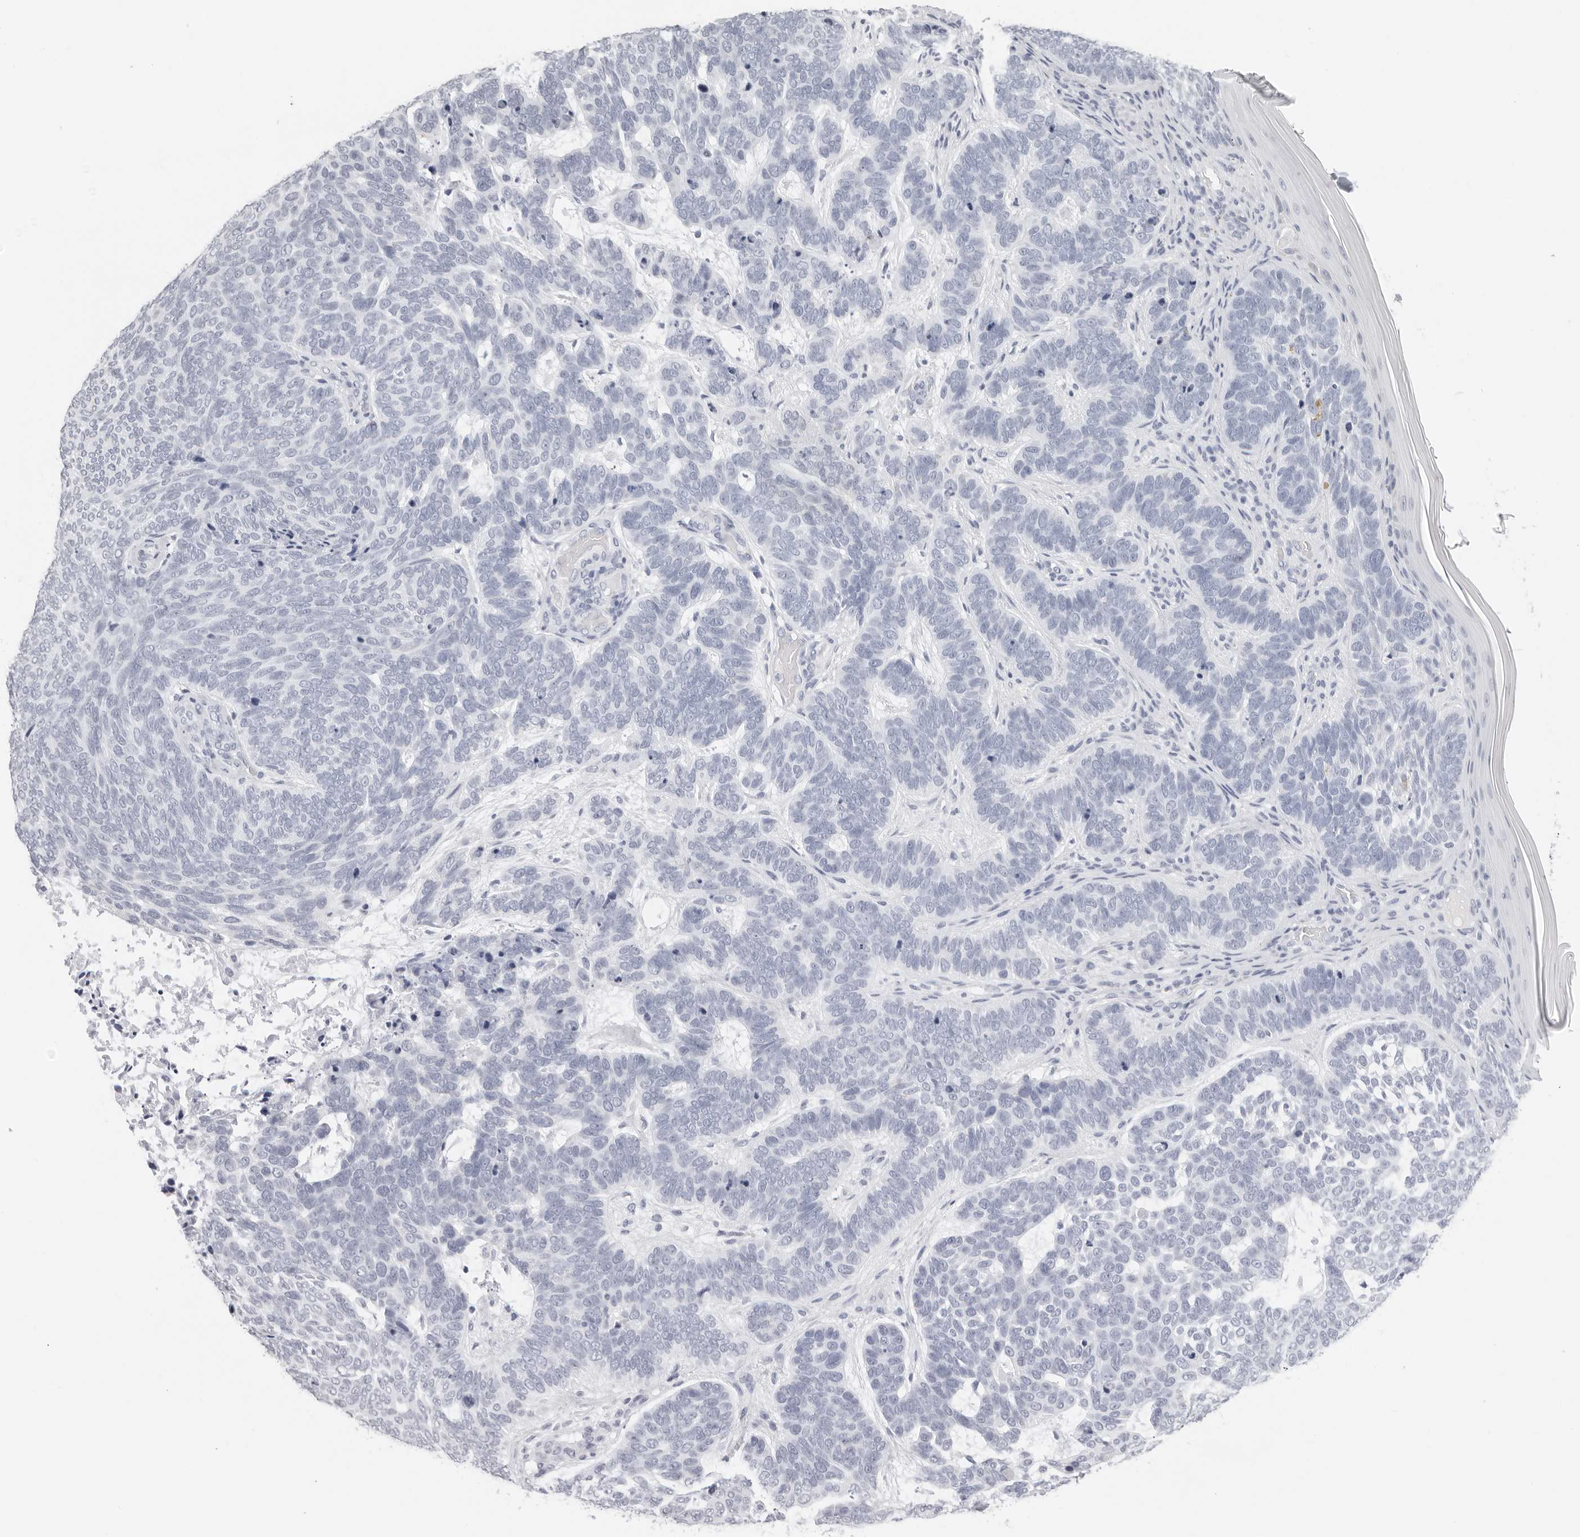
{"staining": {"intensity": "negative", "quantity": "none", "location": "none"}, "tissue": "skin cancer", "cell_type": "Tumor cells", "image_type": "cancer", "snomed": [{"axis": "morphology", "description": "Basal cell carcinoma"}, {"axis": "topography", "description": "Skin"}], "caption": "Human skin cancer stained for a protein using immunohistochemistry (IHC) displays no expression in tumor cells.", "gene": "AGMAT", "patient": {"sex": "female", "age": 85}}